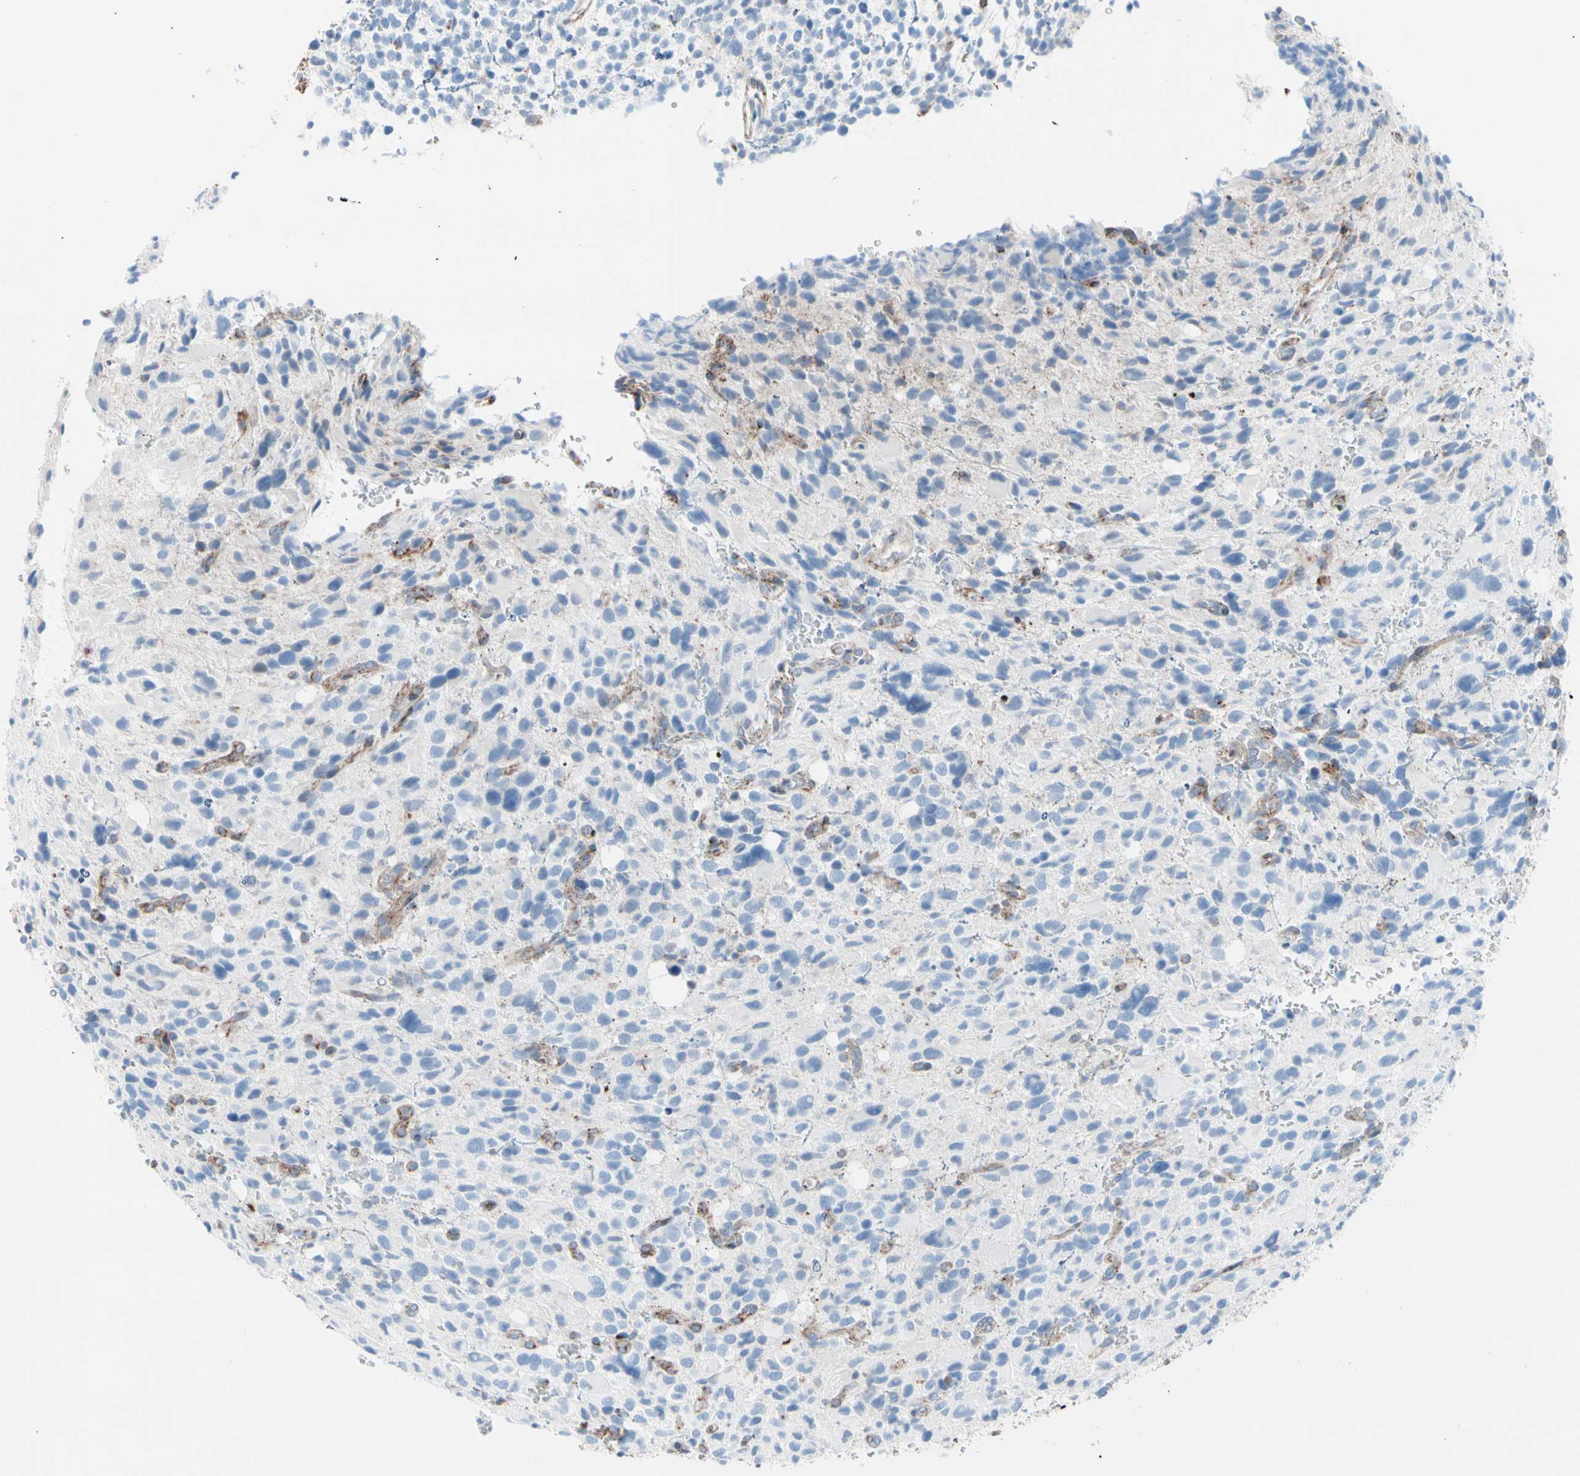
{"staining": {"intensity": "negative", "quantity": "none", "location": "none"}, "tissue": "glioma", "cell_type": "Tumor cells", "image_type": "cancer", "snomed": [{"axis": "morphology", "description": "Glioma, malignant, High grade"}, {"axis": "topography", "description": "Brain"}], "caption": "The micrograph displays no significant expression in tumor cells of malignant glioma (high-grade).", "gene": "HK1", "patient": {"sex": "male", "age": 48}}